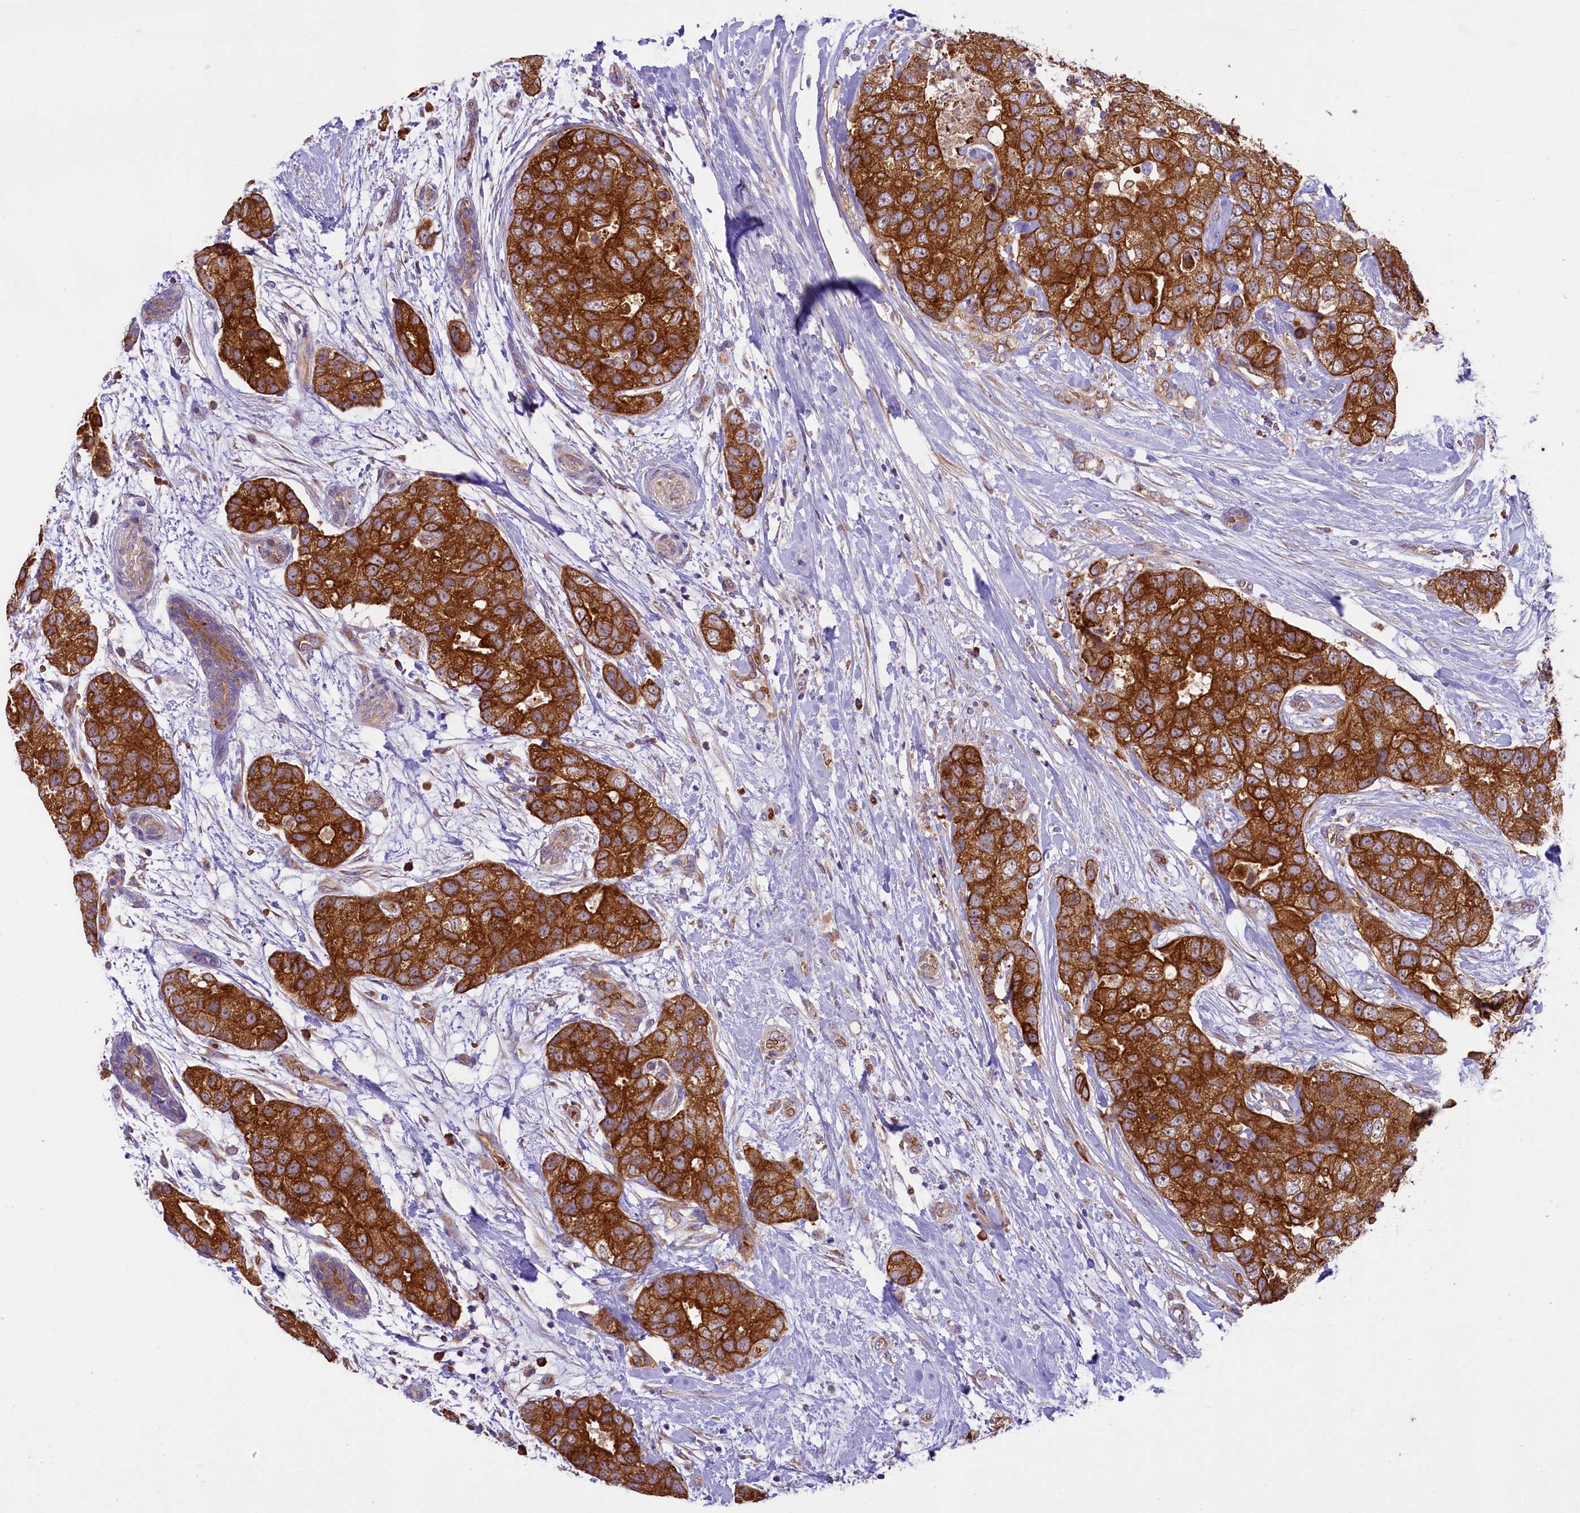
{"staining": {"intensity": "strong", "quantity": ">75%", "location": "cytoplasmic/membranous"}, "tissue": "breast cancer", "cell_type": "Tumor cells", "image_type": "cancer", "snomed": [{"axis": "morphology", "description": "Duct carcinoma"}, {"axis": "topography", "description": "Breast"}], "caption": "Breast cancer (invasive ductal carcinoma) stained with a brown dye shows strong cytoplasmic/membranous positive expression in approximately >75% of tumor cells.", "gene": "LARP4", "patient": {"sex": "female", "age": 62}}